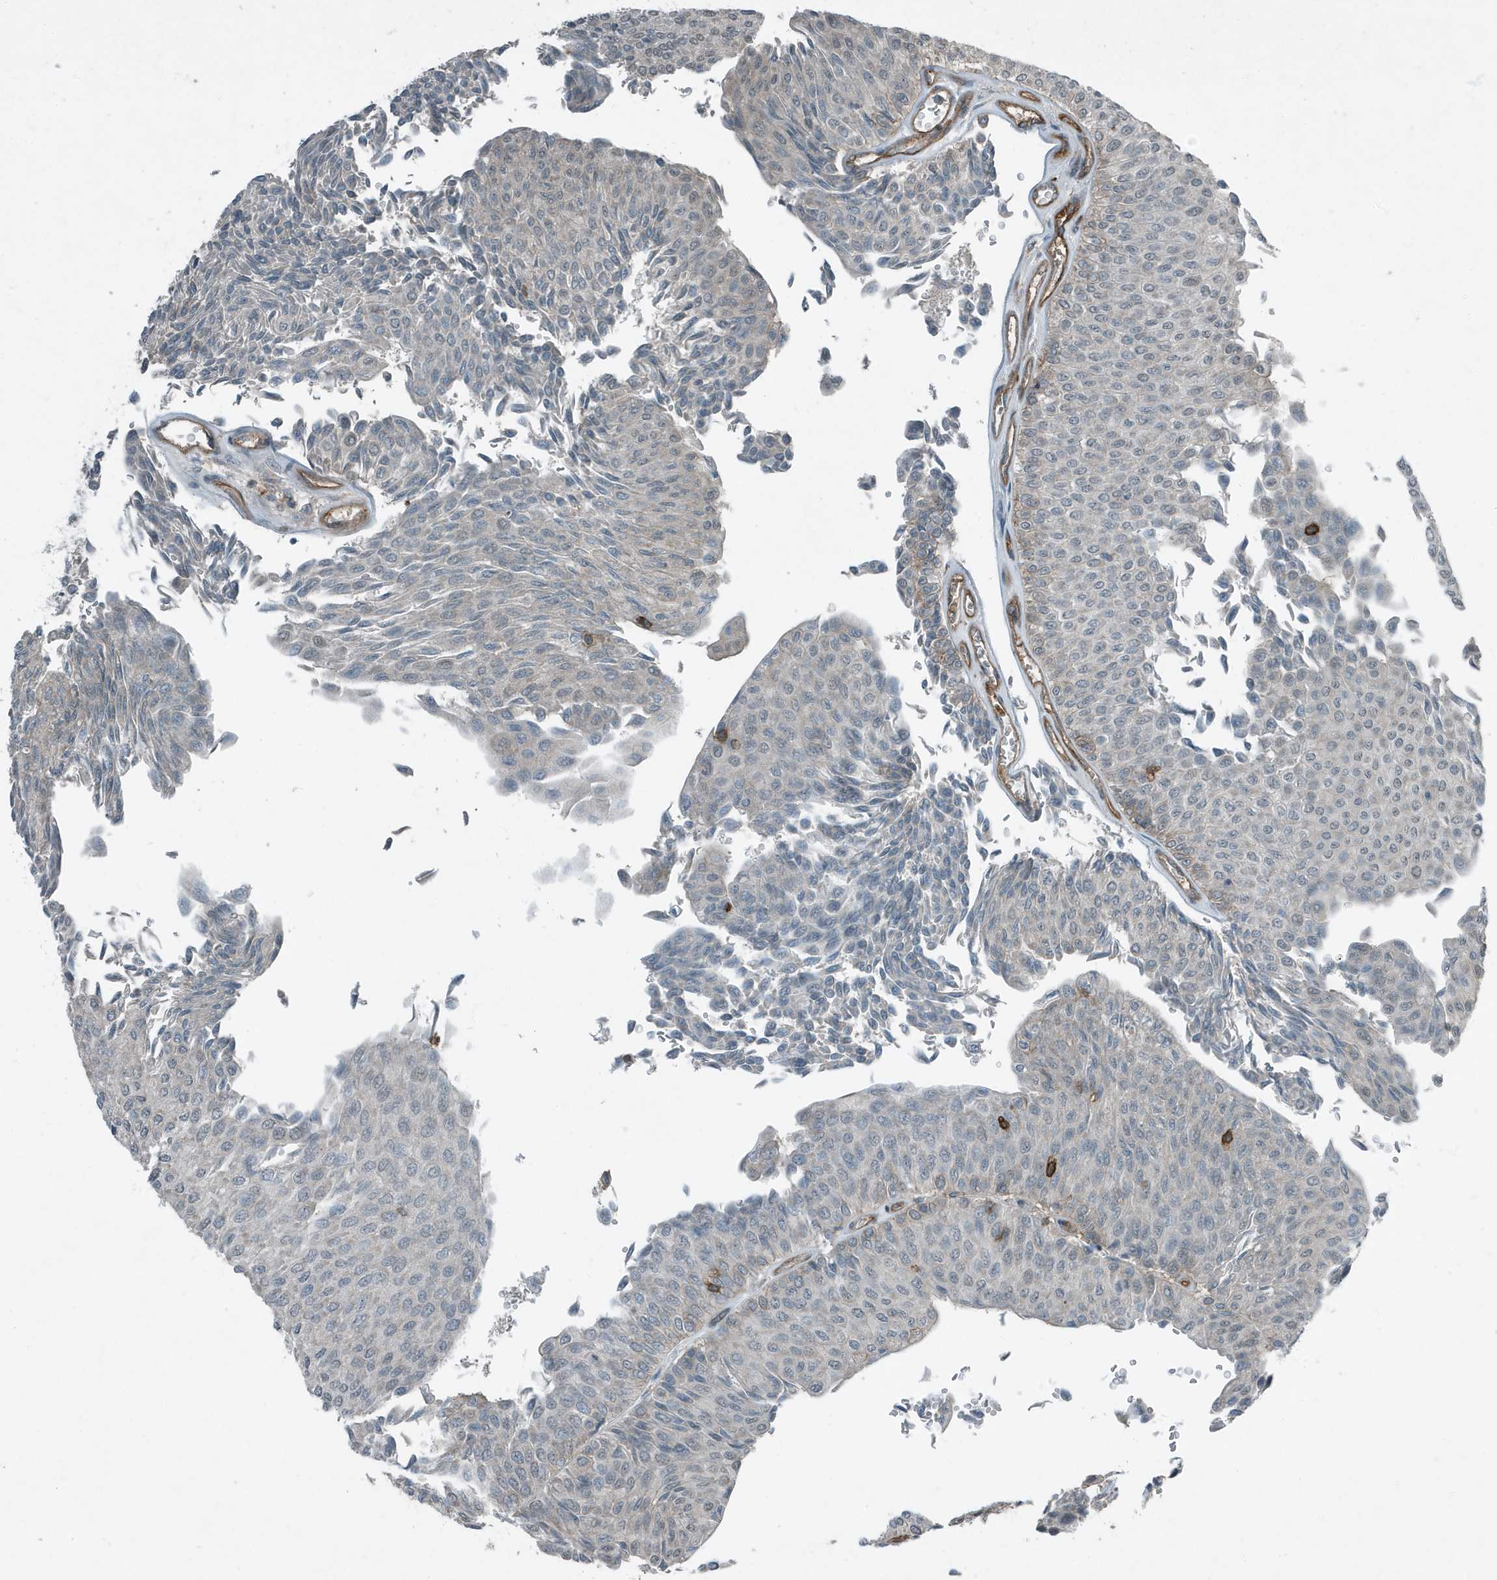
{"staining": {"intensity": "negative", "quantity": "none", "location": "none"}, "tissue": "urothelial cancer", "cell_type": "Tumor cells", "image_type": "cancer", "snomed": [{"axis": "morphology", "description": "Urothelial carcinoma, Low grade"}, {"axis": "topography", "description": "Urinary bladder"}], "caption": "Immunohistochemistry (IHC) micrograph of neoplastic tissue: human low-grade urothelial carcinoma stained with DAB (3,3'-diaminobenzidine) demonstrates no significant protein staining in tumor cells.", "gene": "DAPP1", "patient": {"sex": "male", "age": 78}}